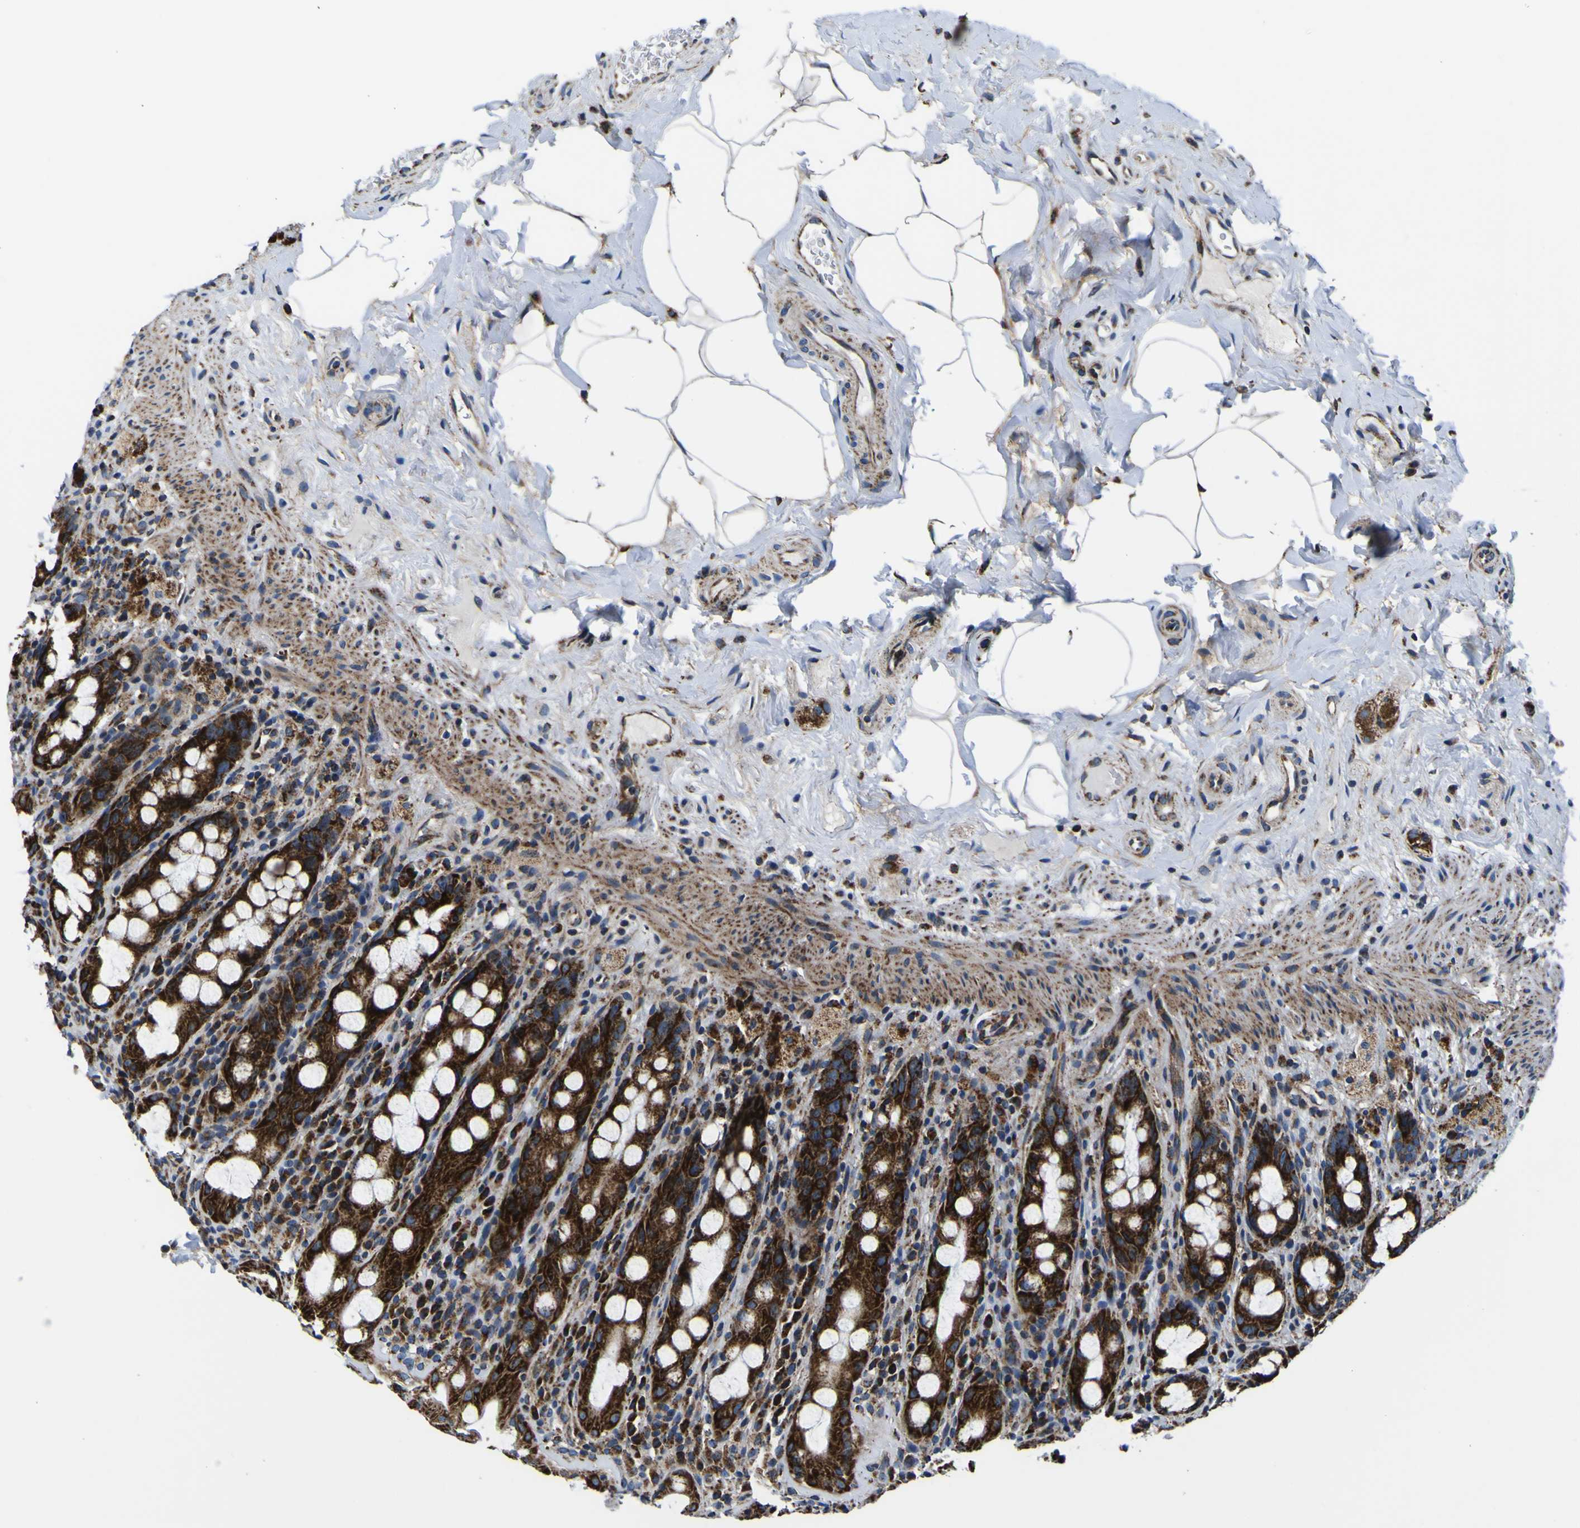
{"staining": {"intensity": "strong", "quantity": ">75%", "location": "cytoplasmic/membranous"}, "tissue": "rectum", "cell_type": "Glandular cells", "image_type": "normal", "snomed": [{"axis": "morphology", "description": "Normal tissue, NOS"}, {"axis": "topography", "description": "Rectum"}], "caption": "Glandular cells exhibit high levels of strong cytoplasmic/membranous staining in about >75% of cells in benign rectum.", "gene": "PTRH2", "patient": {"sex": "male", "age": 44}}